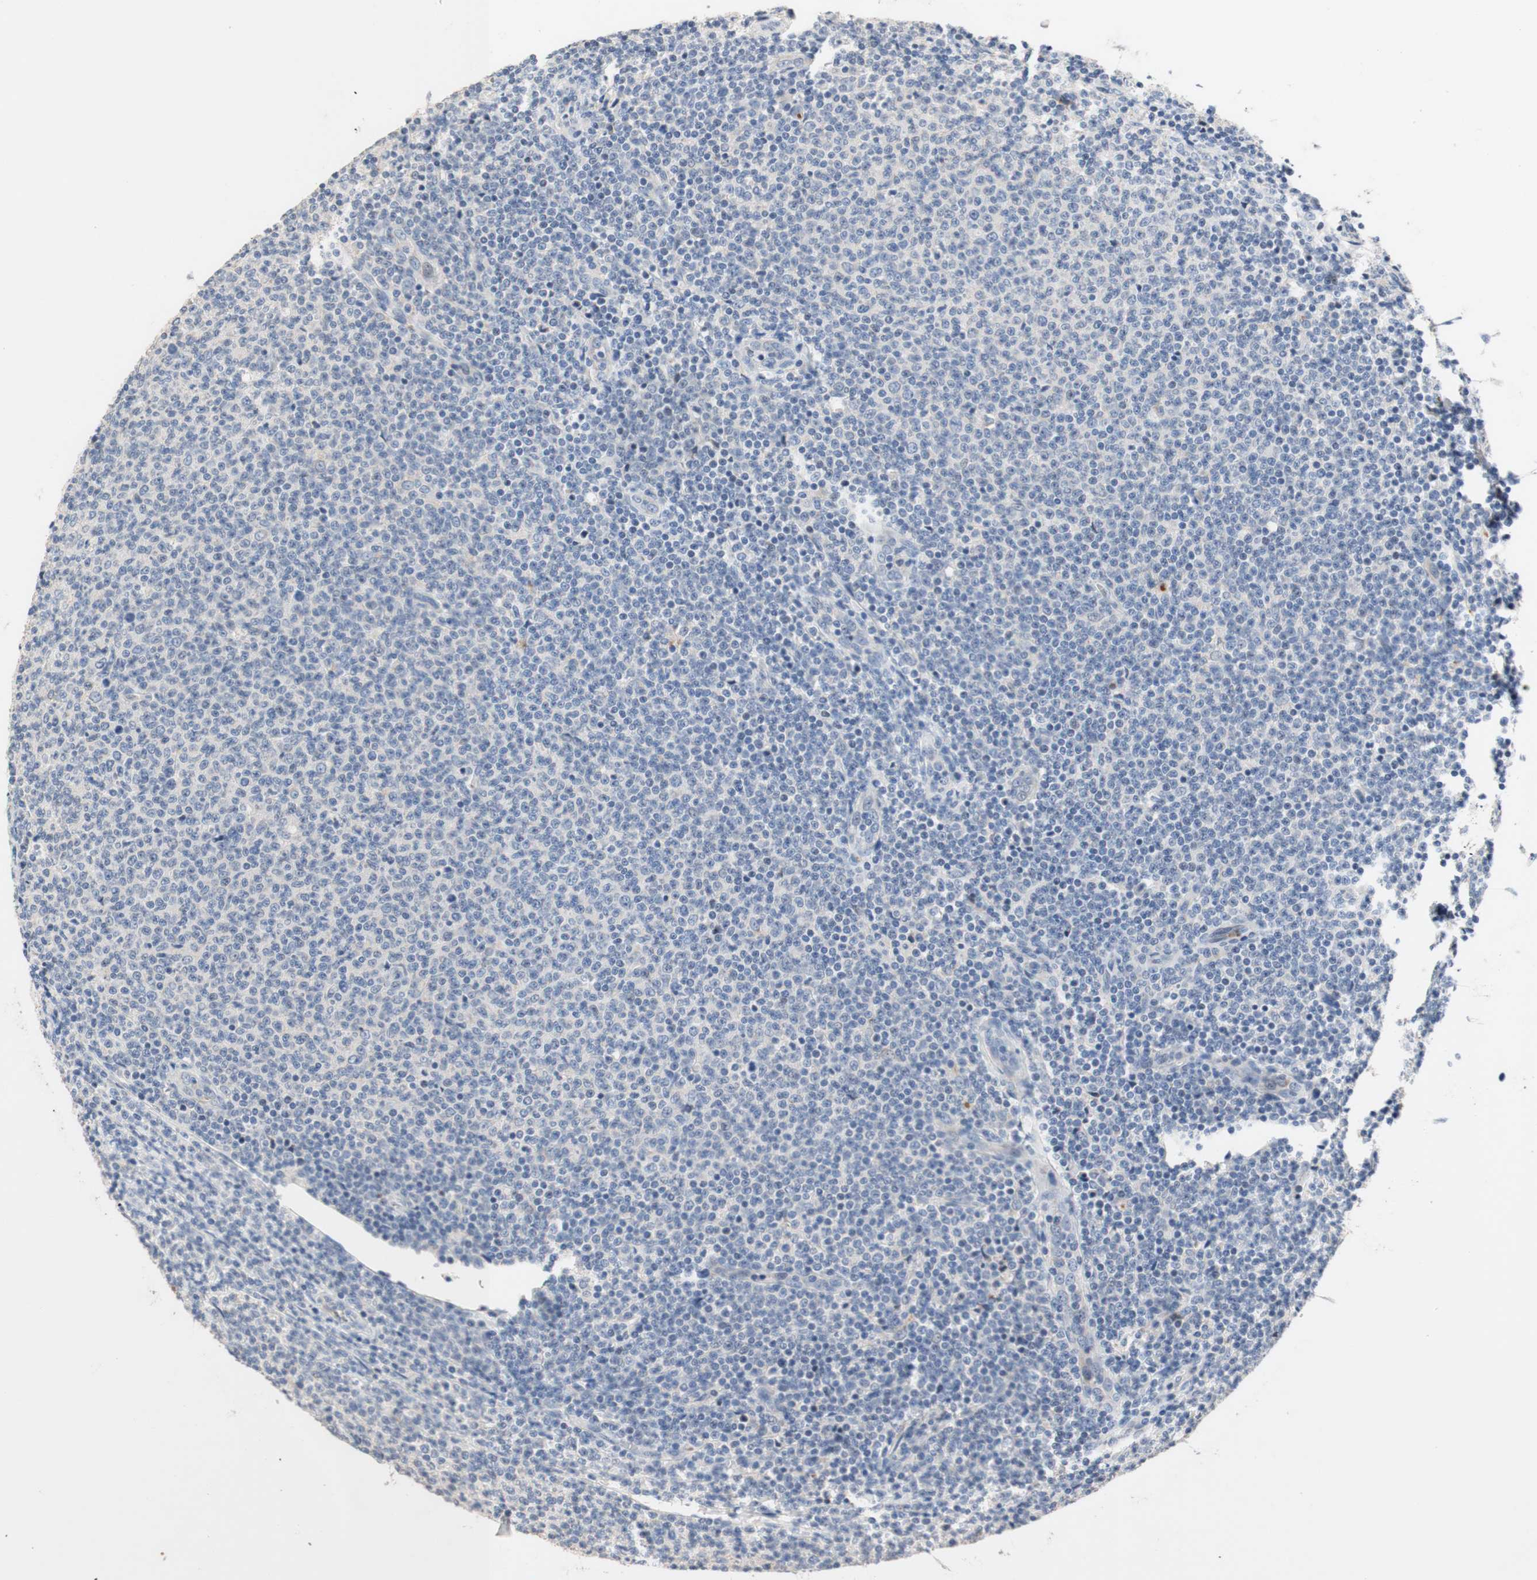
{"staining": {"intensity": "negative", "quantity": "none", "location": "none"}, "tissue": "lymphoma", "cell_type": "Tumor cells", "image_type": "cancer", "snomed": [{"axis": "morphology", "description": "Malignant lymphoma, non-Hodgkin's type, Low grade"}, {"axis": "topography", "description": "Lymph node"}], "caption": "Protein analysis of lymphoma demonstrates no significant positivity in tumor cells.", "gene": "CDON", "patient": {"sex": "male", "age": 66}}